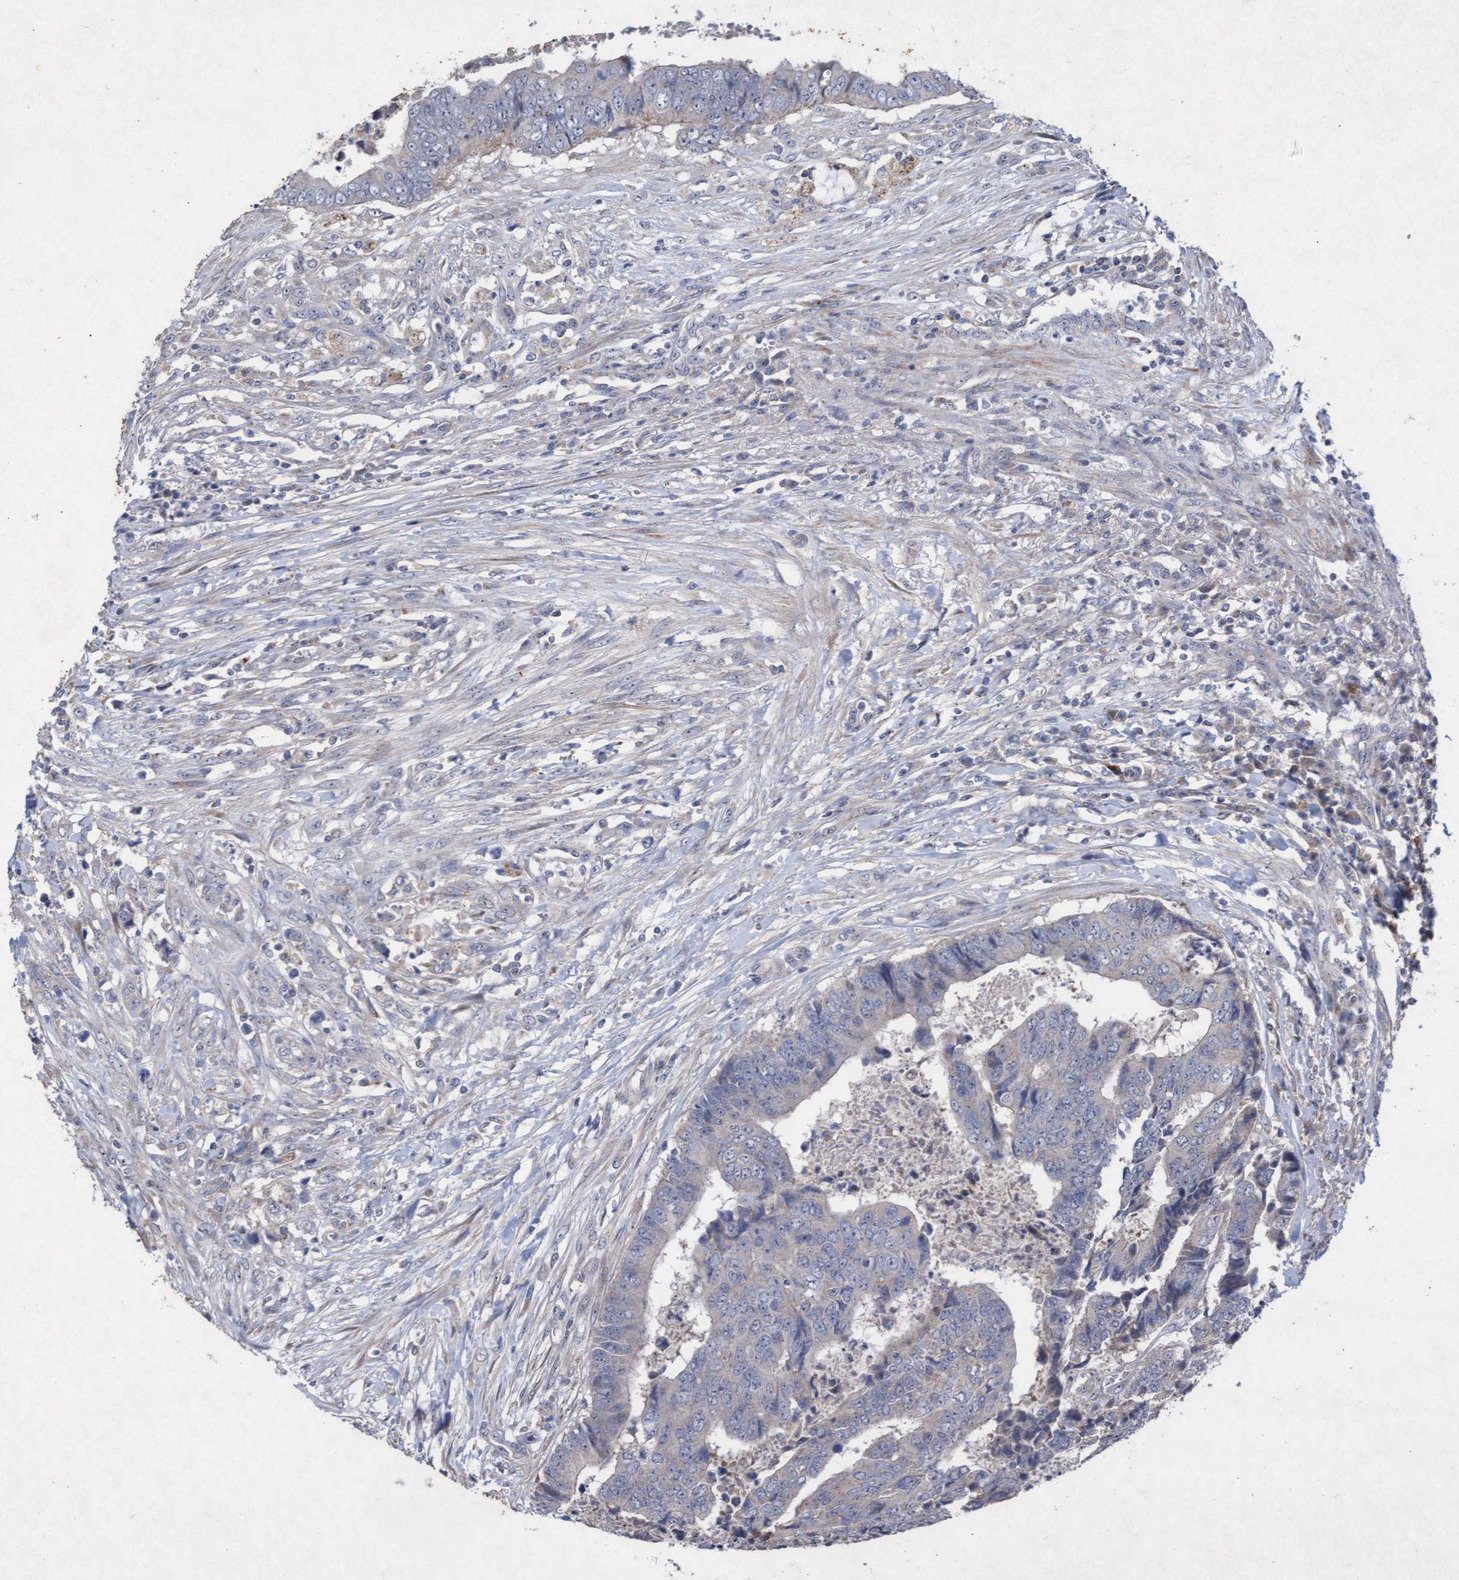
{"staining": {"intensity": "negative", "quantity": "none", "location": "none"}, "tissue": "colorectal cancer", "cell_type": "Tumor cells", "image_type": "cancer", "snomed": [{"axis": "morphology", "description": "Adenocarcinoma, NOS"}, {"axis": "topography", "description": "Rectum"}], "caption": "Micrograph shows no significant protein expression in tumor cells of colorectal adenocarcinoma.", "gene": "ABCF2", "patient": {"sex": "male", "age": 84}}